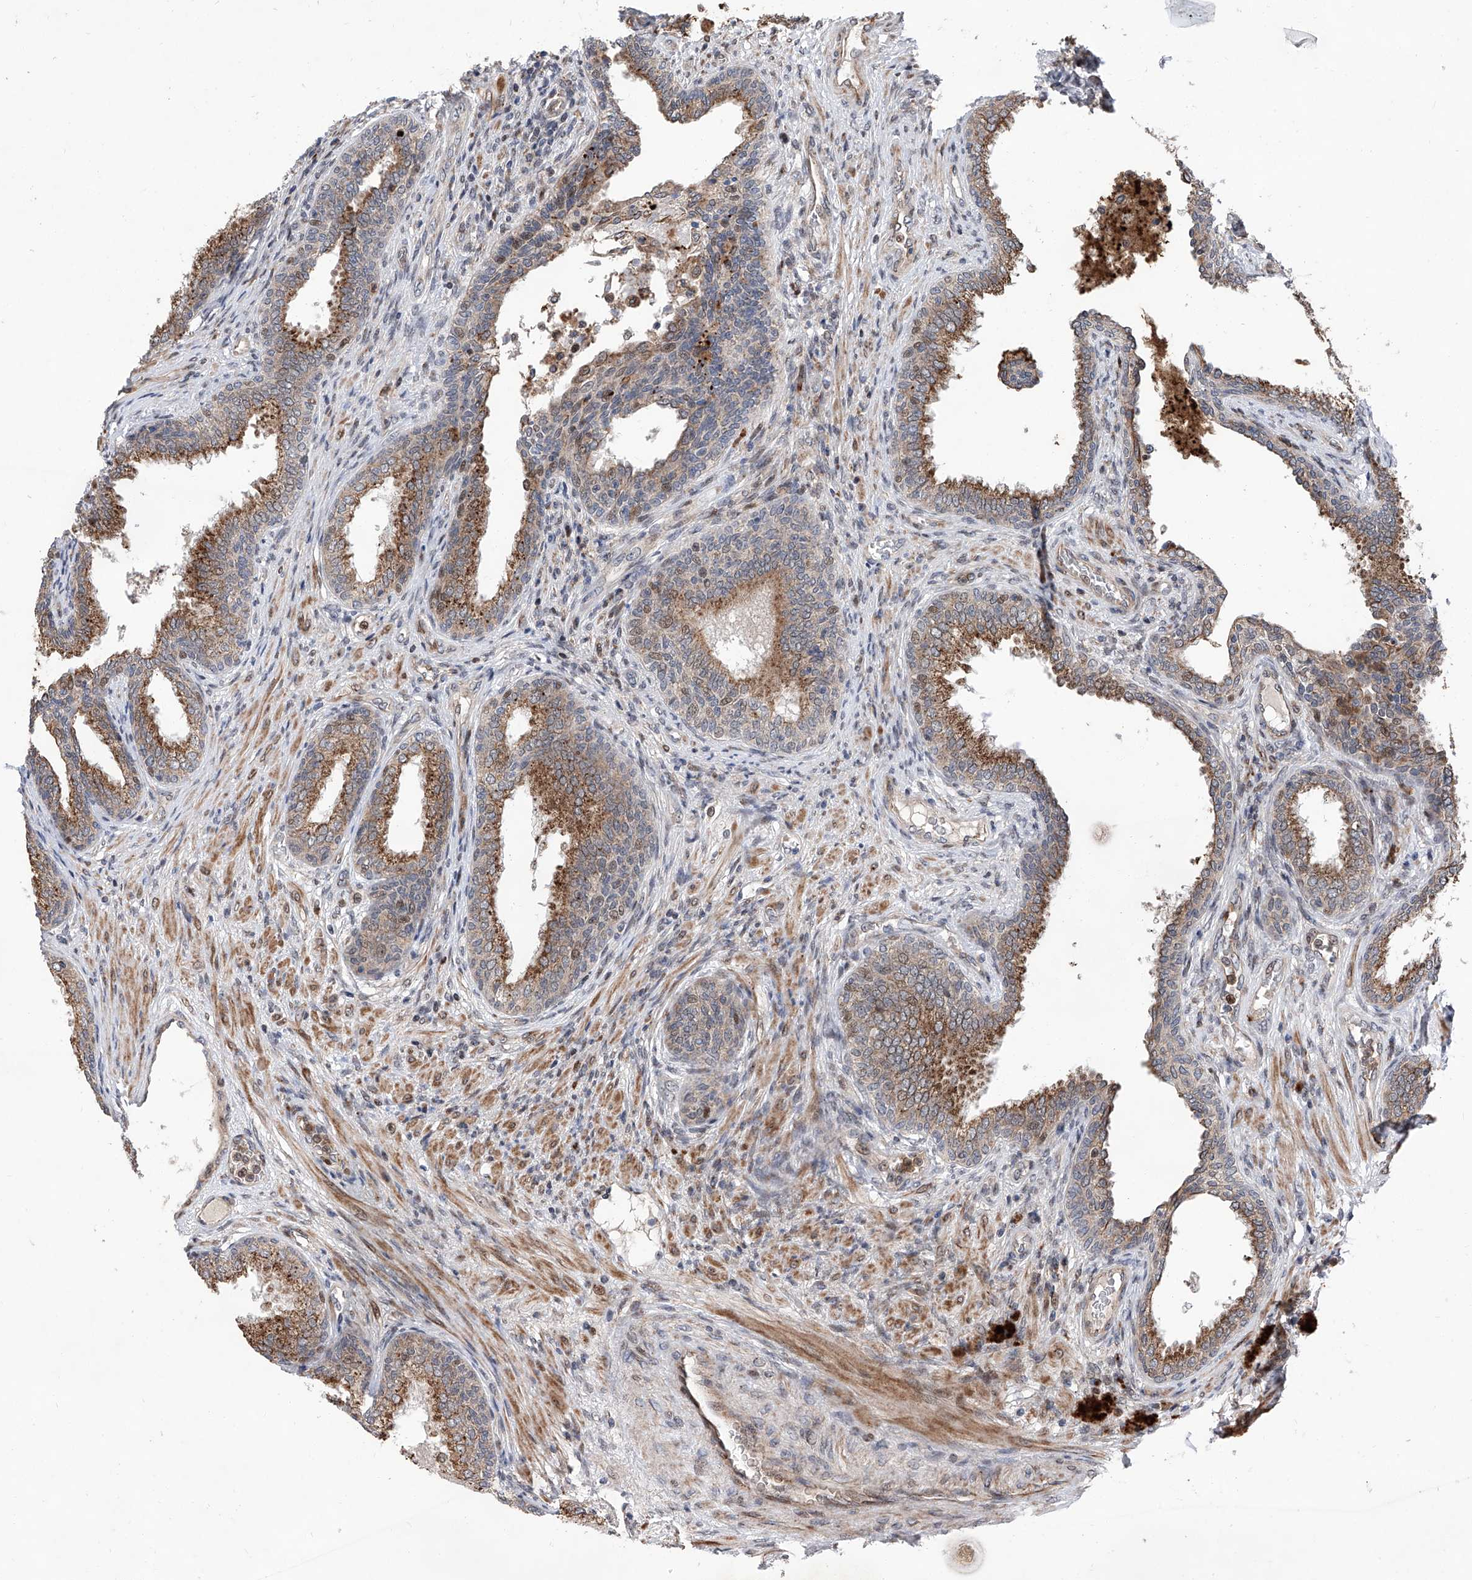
{"staining": {"intensity": "strong", "quantity": "25%-75%", "location": "cytoplasmic/membranous"}, "tissue": "prostate", "cell_type": "Glandular cells", "image_type": "normal", "snomed": [{"axis": "morphology", "description": "Normal tissue, NOS"}, {"axis": "topography", "description": "Prostate"}], "caption": "This photomicrograph displays unremarkable prostate stained with IHC to label a protein in brown. The cytoplasmic/membranous of glandular cells show strong positivity for the protein. Nuclei are counter-stained blue.", "gene": "FARP2", "patient": {"sex": "male", "age": 76}}